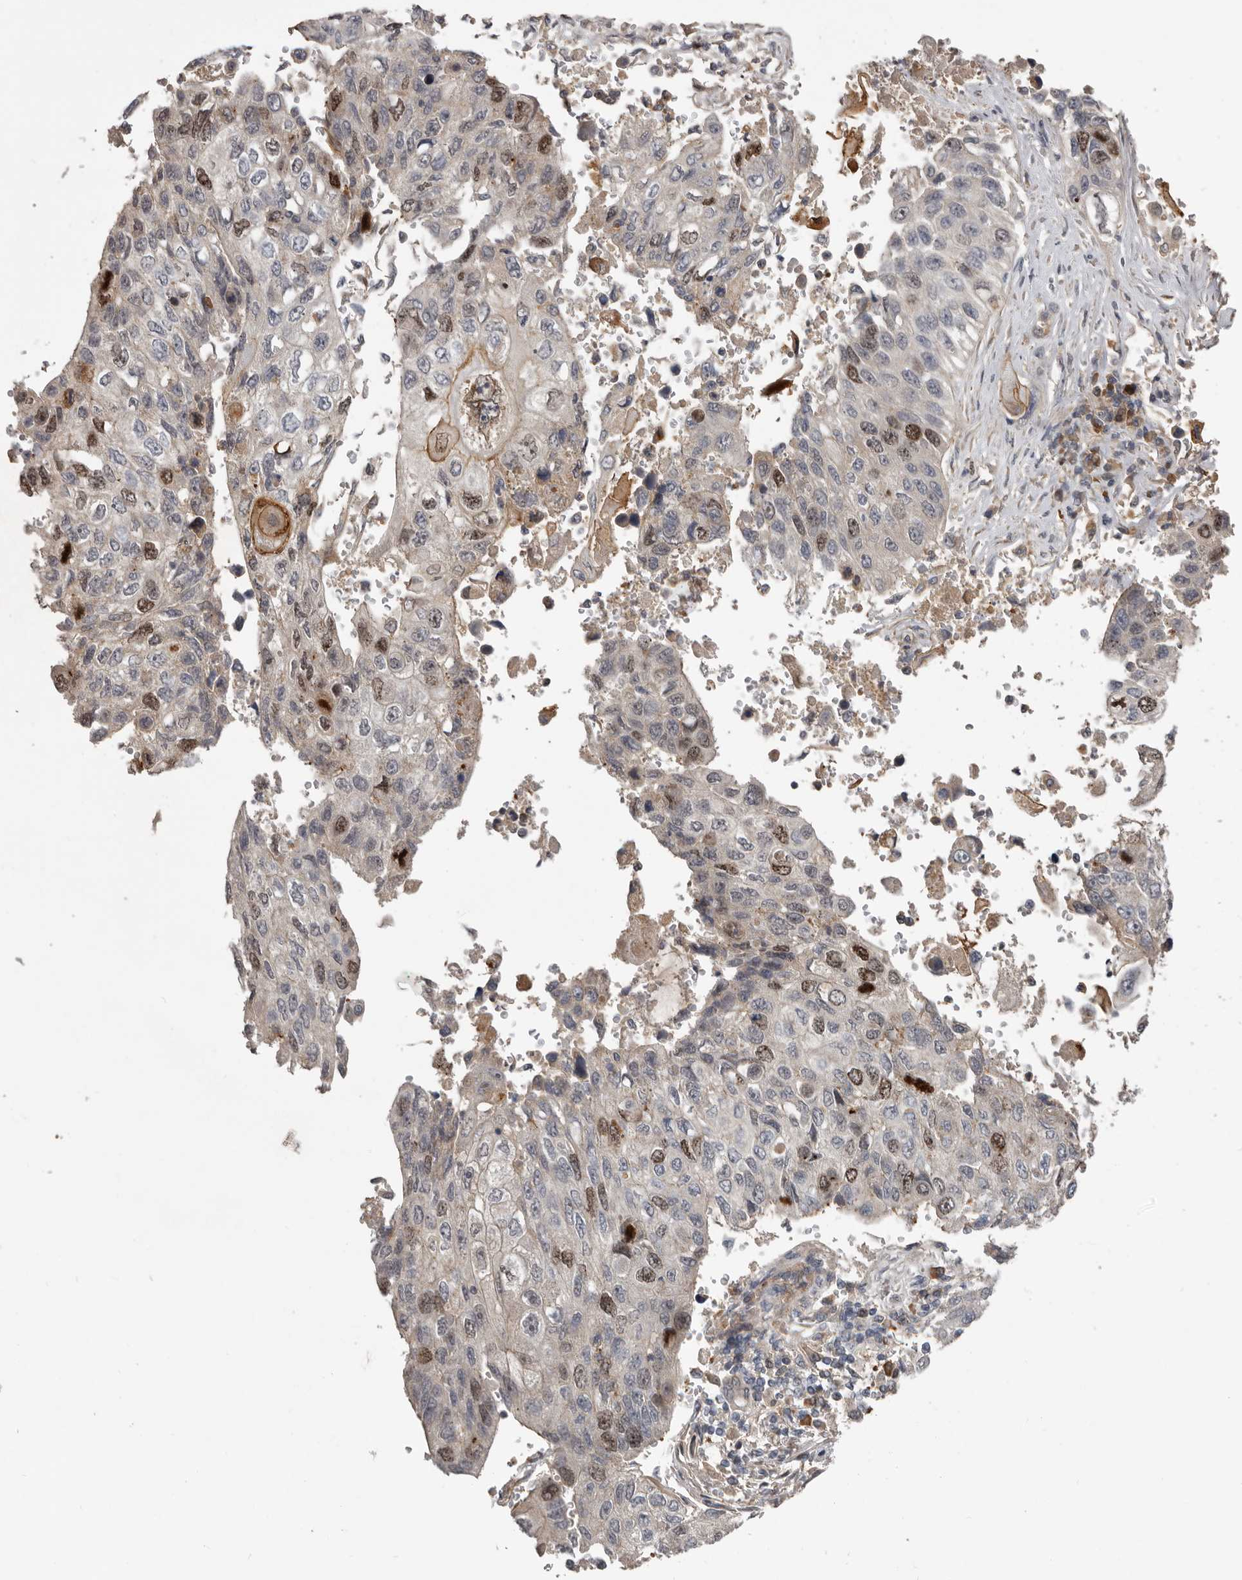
{"staining": {"intensity": "moderate", "quantity": "25%-75%", "location": "nuclear"}, "tissue": "lung cancer", "cell_type": "Tumor cells", "image_type": "cancer", "snomed": [{"axis": "morphology", "description": "Squamous cell carcinoma, NOS"}, {"axis": "topography", "description": "Lung"}], "caption": "Immunohistochemistry (IHC) photomicrograph of neoplastic tissue: squamous cell carcinoma (lung) stained using IHC exhibits medium levels of moderate protein expression localized specifically in the nuclear of tumor cells, appearing as a nuclear brown color.", "gene": "CDCA8", "patient": {"sex": "male", "age": 61}}